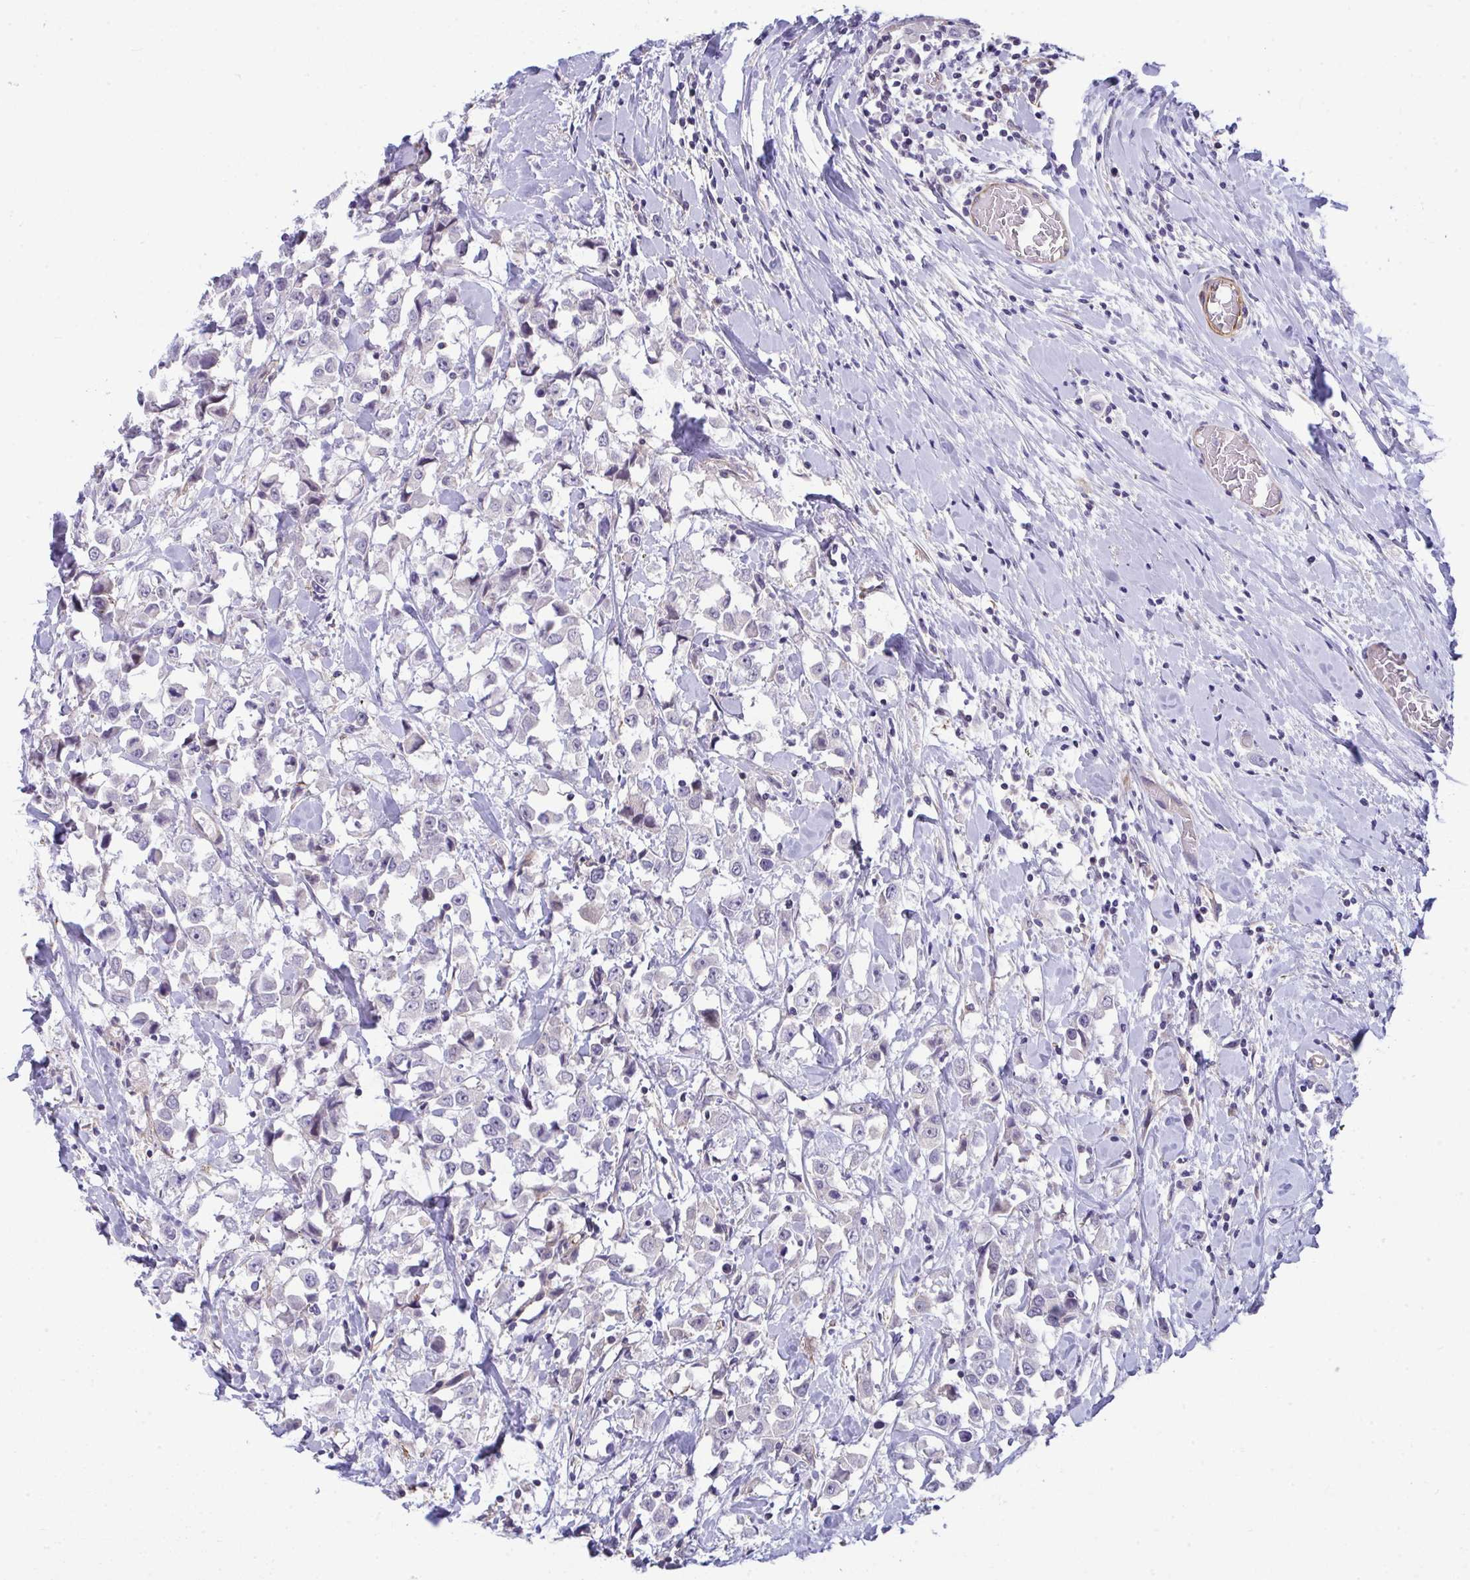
{"staining": {"intensity": "negative", "quantity": "none", "location": "none"}, "tissue": "breast cancer", "cell_type": "Tumor cells", "image_type": "cancer", "snomed": [{"axis": "morphology", "description": "Duct carcinoma"}, {"axis": "topography", "description": "Breast"}], "caption": "High magnification brightfield microscopy of intraductal carcinoma (breast) stained with DAB (brown) and counterstained with hematoxylin (blue): tumor cells show no significant staining.", "gene": "MYL12A", "patient": {"sex": "female", "age": 61}}